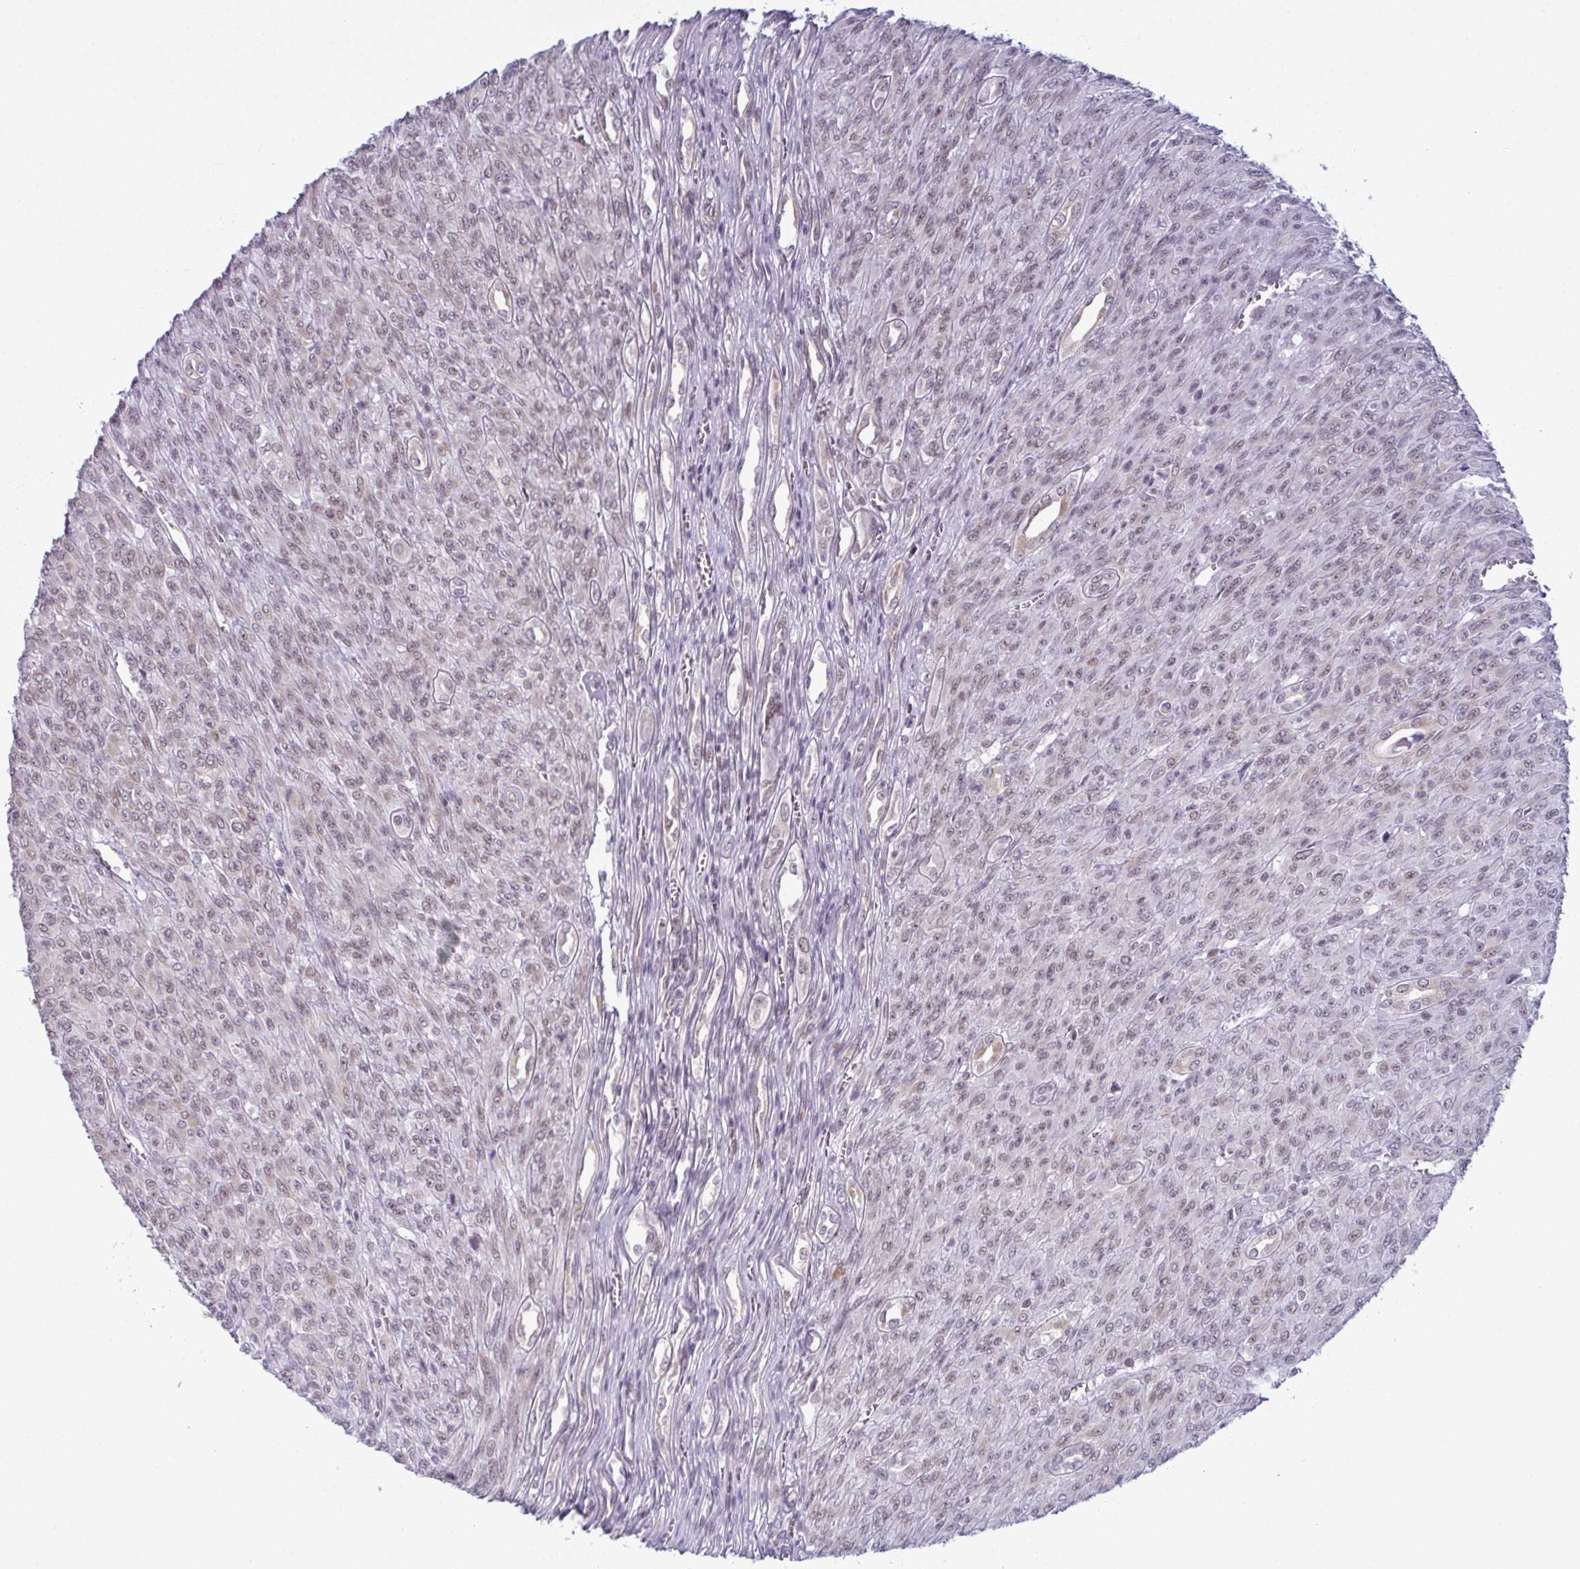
{"staining": {"intensity": "weak", "quantity": "25%-75%", "location": "nuclear"}, "tissue": "renal cancer", "cell_type": "Tumor cells", "image_type": "cancer", "snomed": [{"axis": "morphology", "description": "Adenocarcinoma, NOS"}, {"axis": "topography", "description": "Kidney"}], "caption": "A micrograph showing weak nuclear expression in approximately 25%-75% of tumor cells in renal cancer (adenocarcinoma), as visualized by brown immunohistochemical staining.", "gene": "RBM7", "patient": {"sex": "male", "age": 58}}